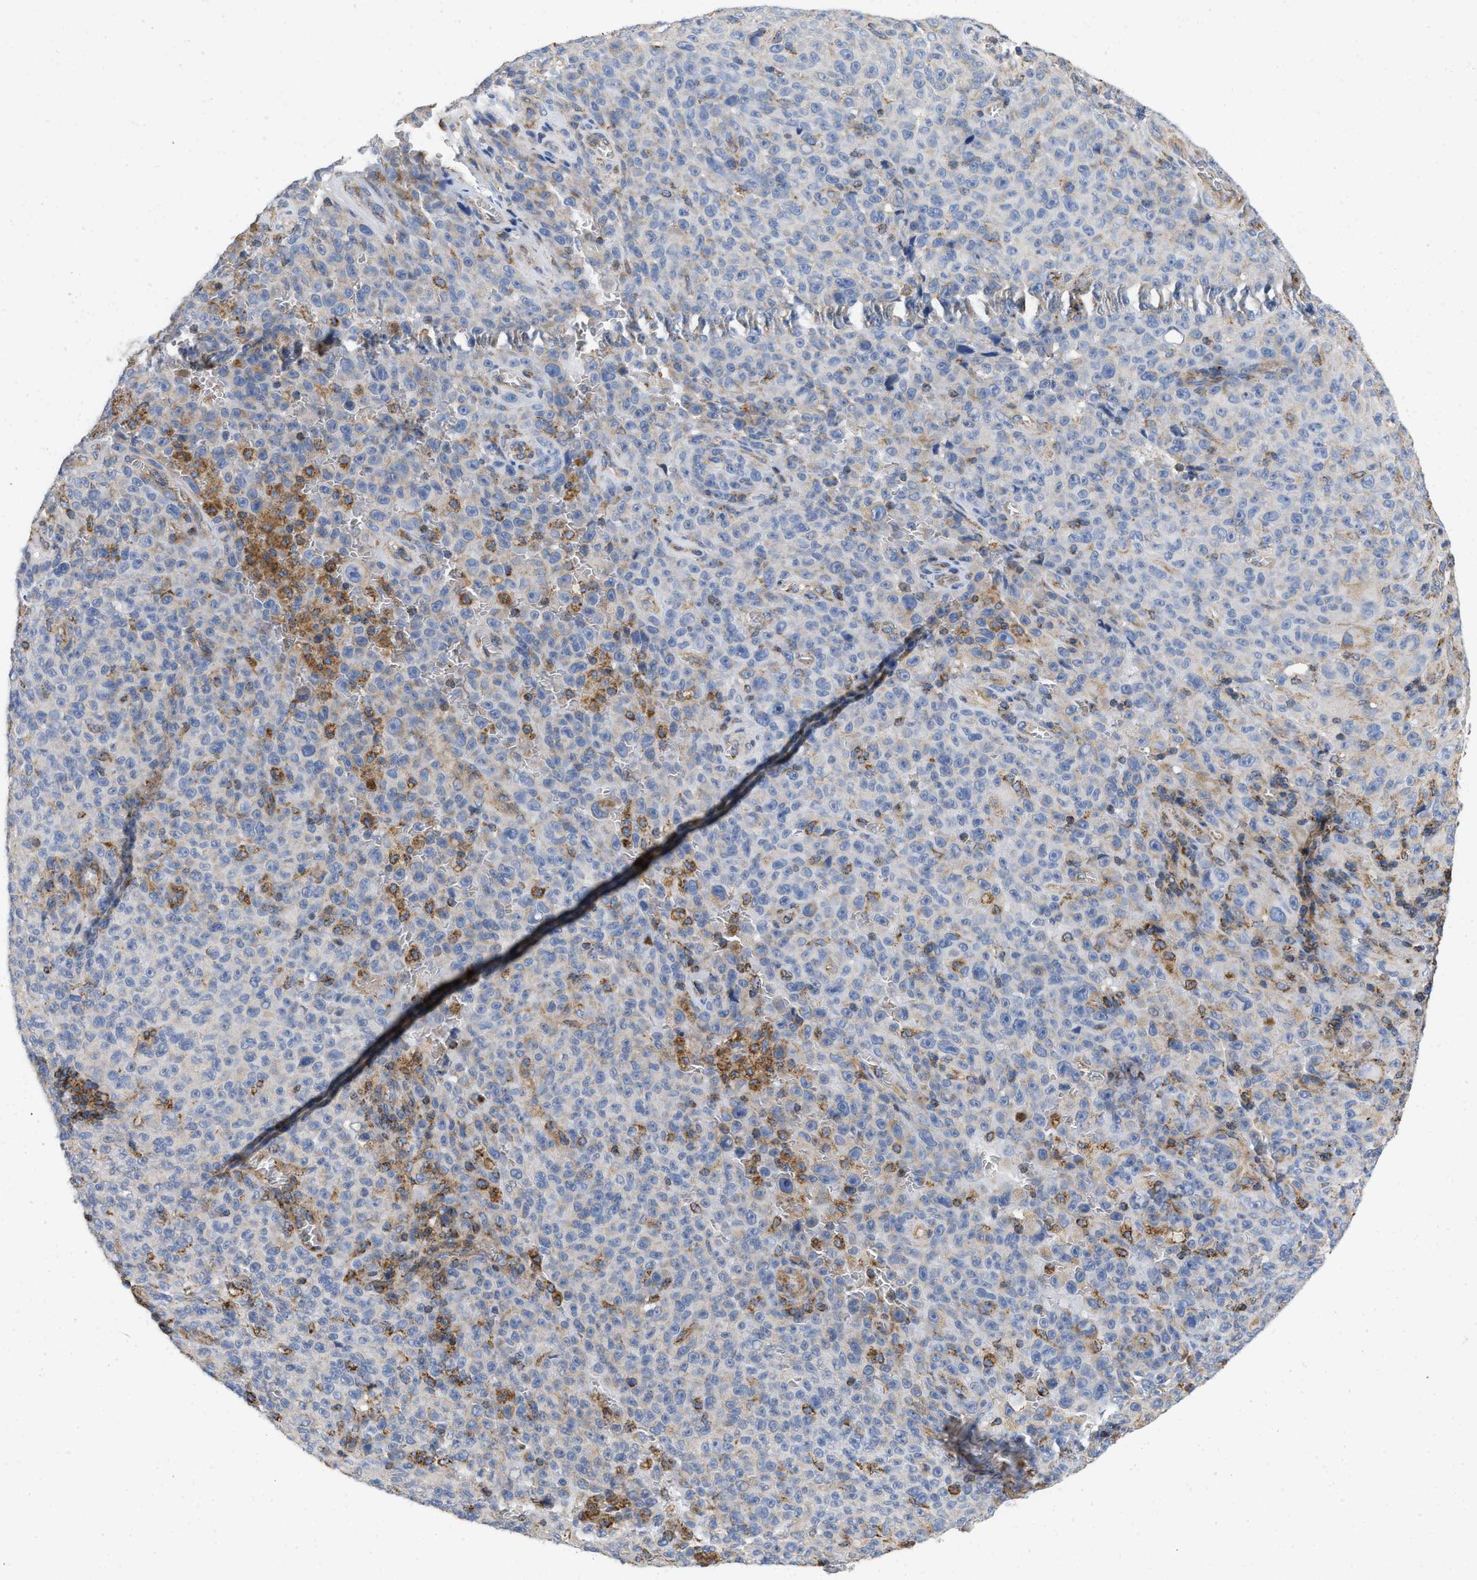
{"staining": {"intensity": "negative", "quantity": "none", "location": "none"}, "tissue": "melanoma", "cell_type": "Tumor cells", "image_type": "cancer", "snomed": [{"axis": "morphology", "description": "Malignant melanoma, NOS"}, {"axis": "topography", "description": "Skin"}], "caption": "Immunohistochemistry (IHC) photomicrograph of human melanoma stained for a protein (brown), which shows no positivity in tumor cells.", "gene": "GRB10", "patient": {"sex": "female", "age": 82}}